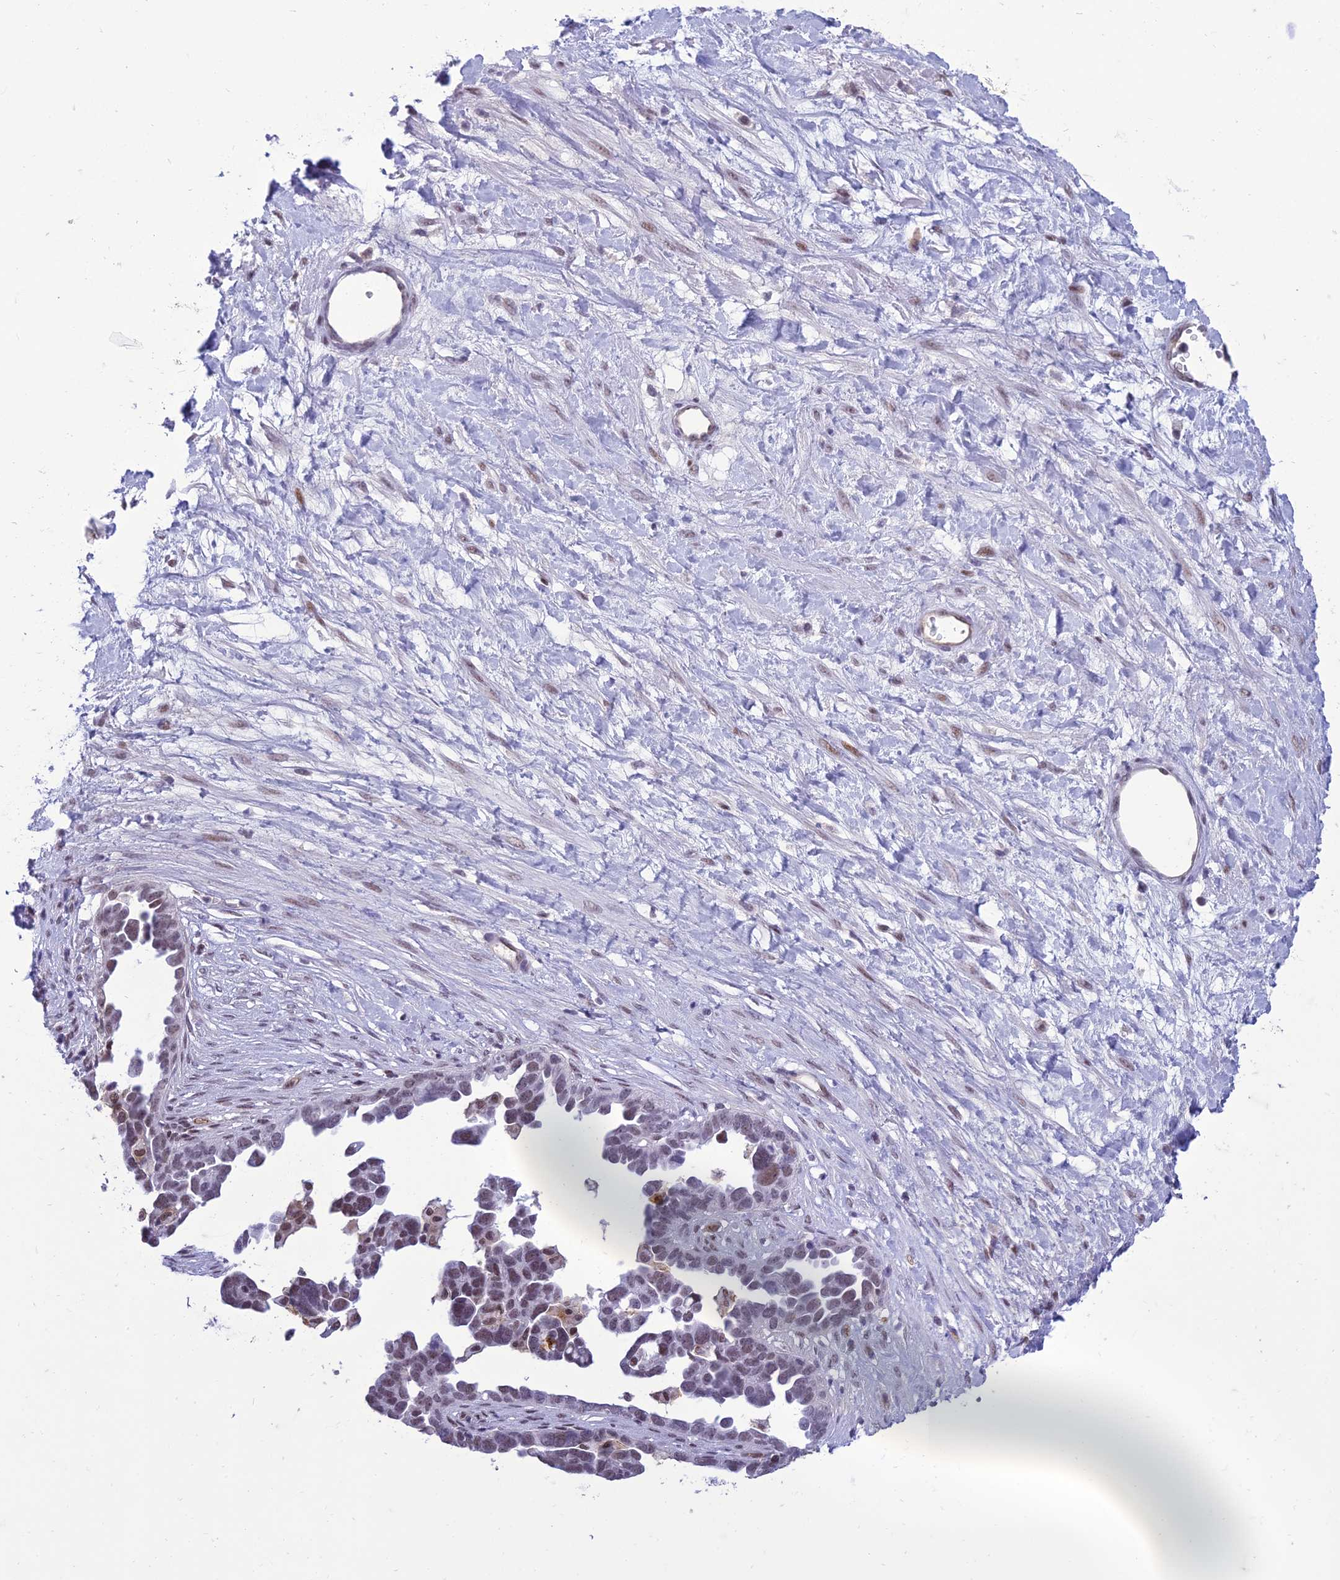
{"staining": {"intensity": "weak", "quantity": "<25%", "location": "nuclear"}, "tissue": "ovarian cancer", "cell_type": "Tumor cells", "image_type": "cancer", "snomed": [{"axis": "morphology", "description": "Cystadenocarcinoma, serous, NOS"}, {"axis": "topography", "description": "Ovary"}], "caption": "There is no significant staining in tumor cells of ovarian serous cystadenocarcinoma.", "gene": "RANBP3", "patient": {"sex": "female", "age": 54}}